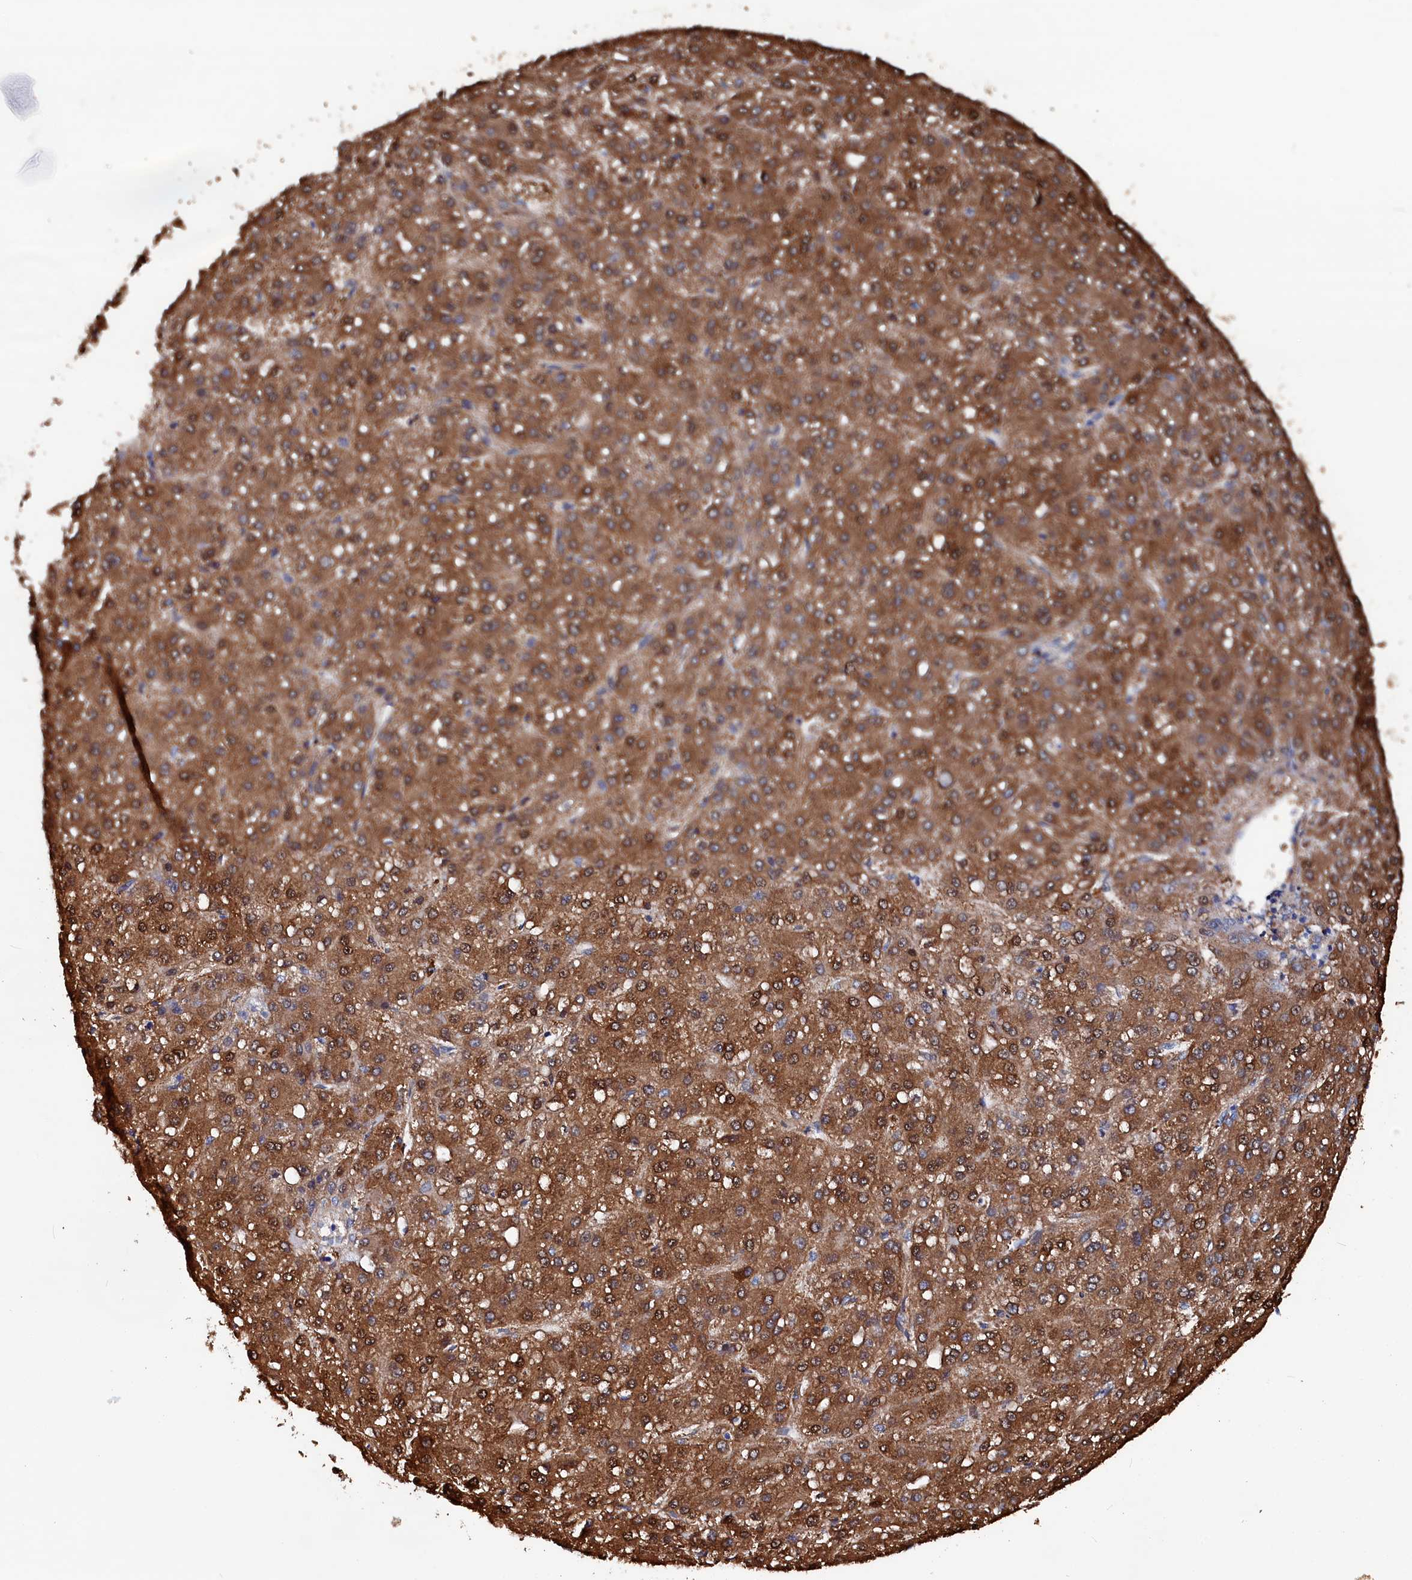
{"staining": {"intensity": "strong", "quantity": ">75%", "location": "cytoplasmic/membranous"}, "tissue": "liver cancer", "cell_type": "Tumor cells", "image_type": "cancer", "snomed": [{"axis": "morphology", "description": "Carcinoma, Hepatocellular, NOS"}, {"axis": "topography", "description": "Liver"}], "caption": "An immunohistochemistry (IHC) micrograph of tumor tissue is shown. Protein staining in brown shows strong cytoplasmic/membranous positivity in liver cancer (hepatocellular carcinoma) within tumor cells.", "gene": "BHMT", "patient": {"sex": "male", "age": 67}}